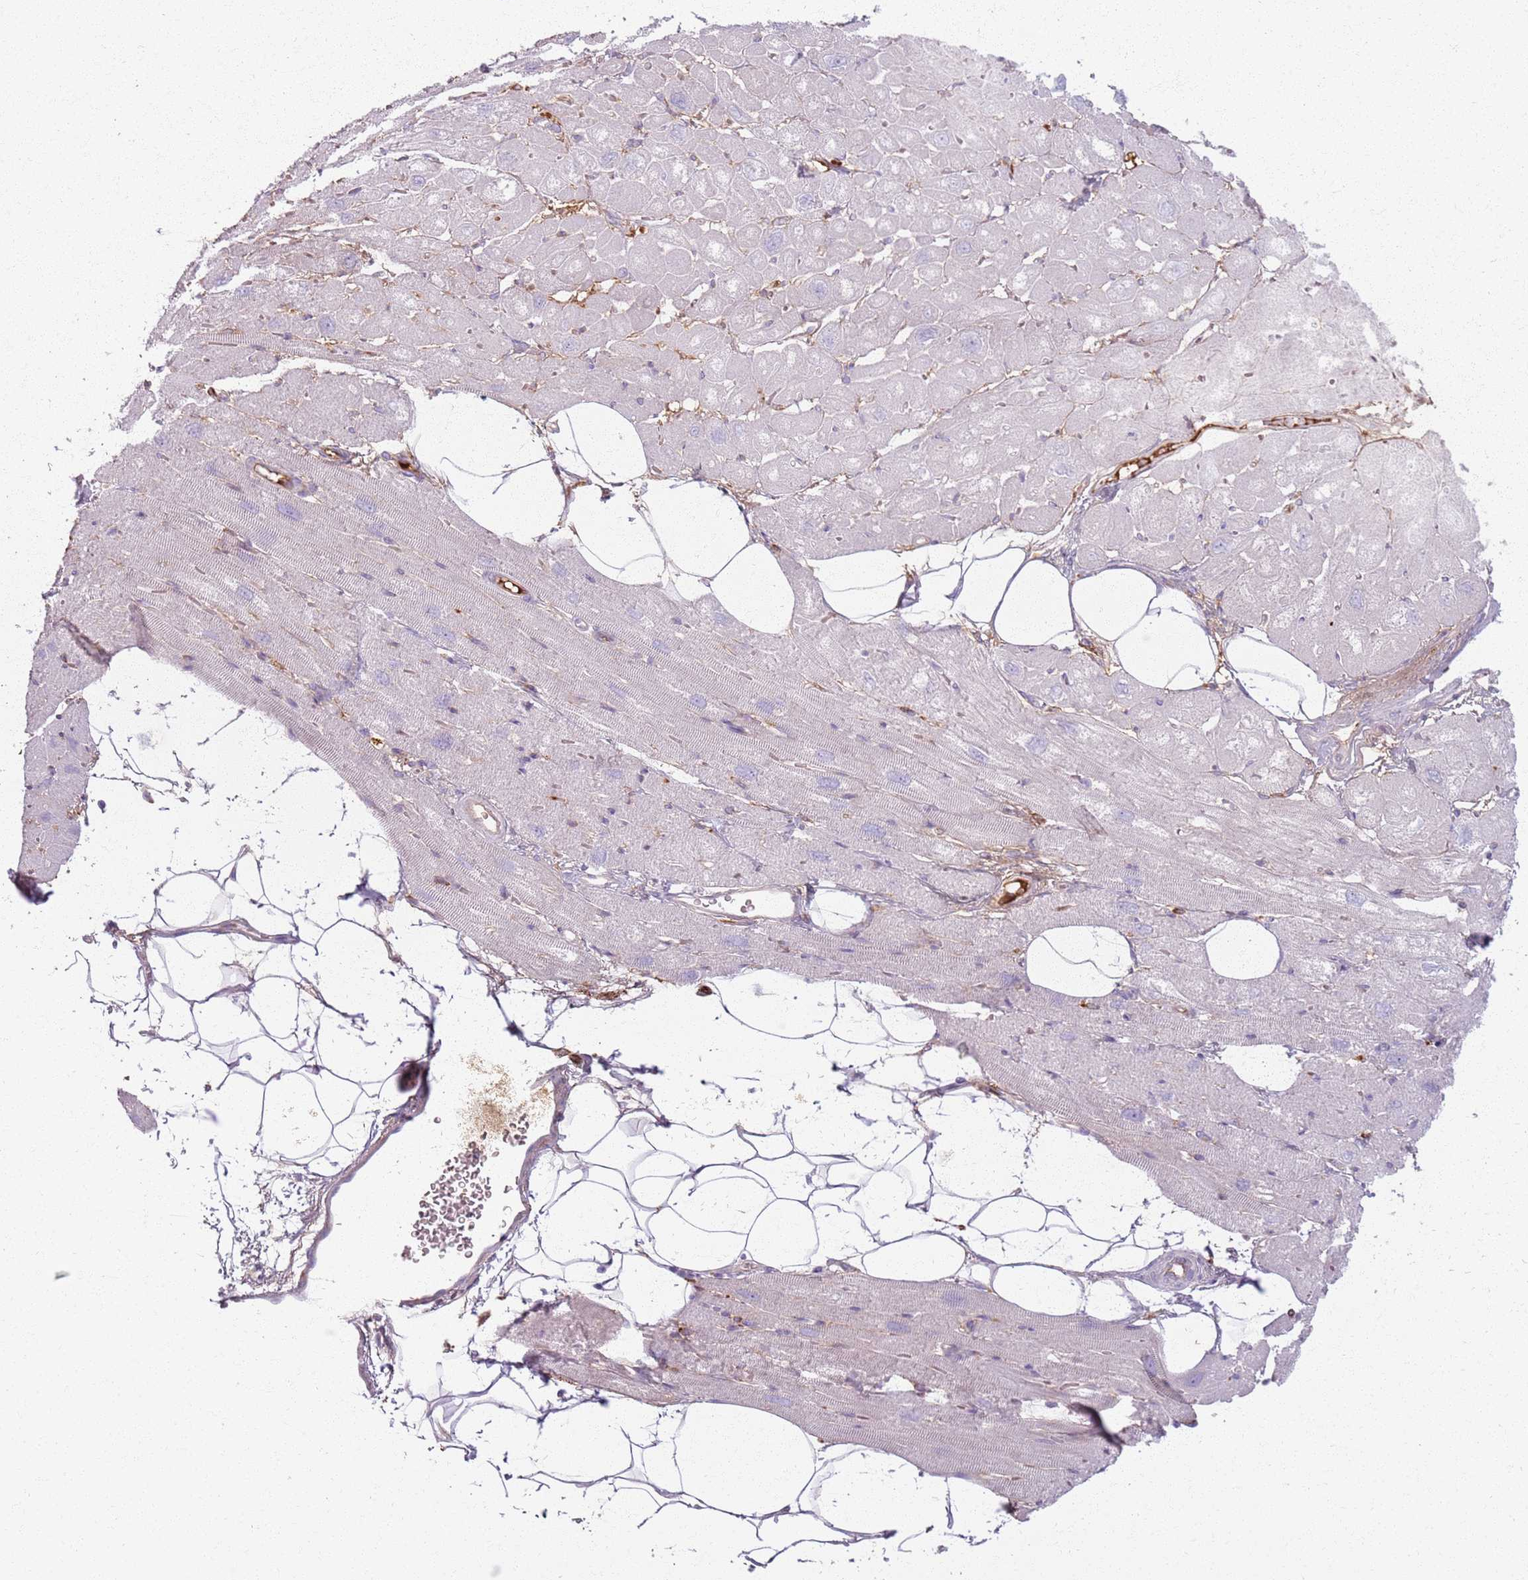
{"staining": {"intensity": "negative", "quantity": "none", "location": "none"}, "tissue": "heart muscle", "cell_type": "Cardiomyocytes", "image_type": "normal", "snomed": [{"axis": "morphology", "description": "Normal tissue, NOS"}, {"axis": "topography", "description": "Heart"}], "caption": "Image shows no protein staining in cardiomyocytes of benign heart muscle.", "gene": "COLGALT1", "patient": {"sex": "male", "age": 50}}